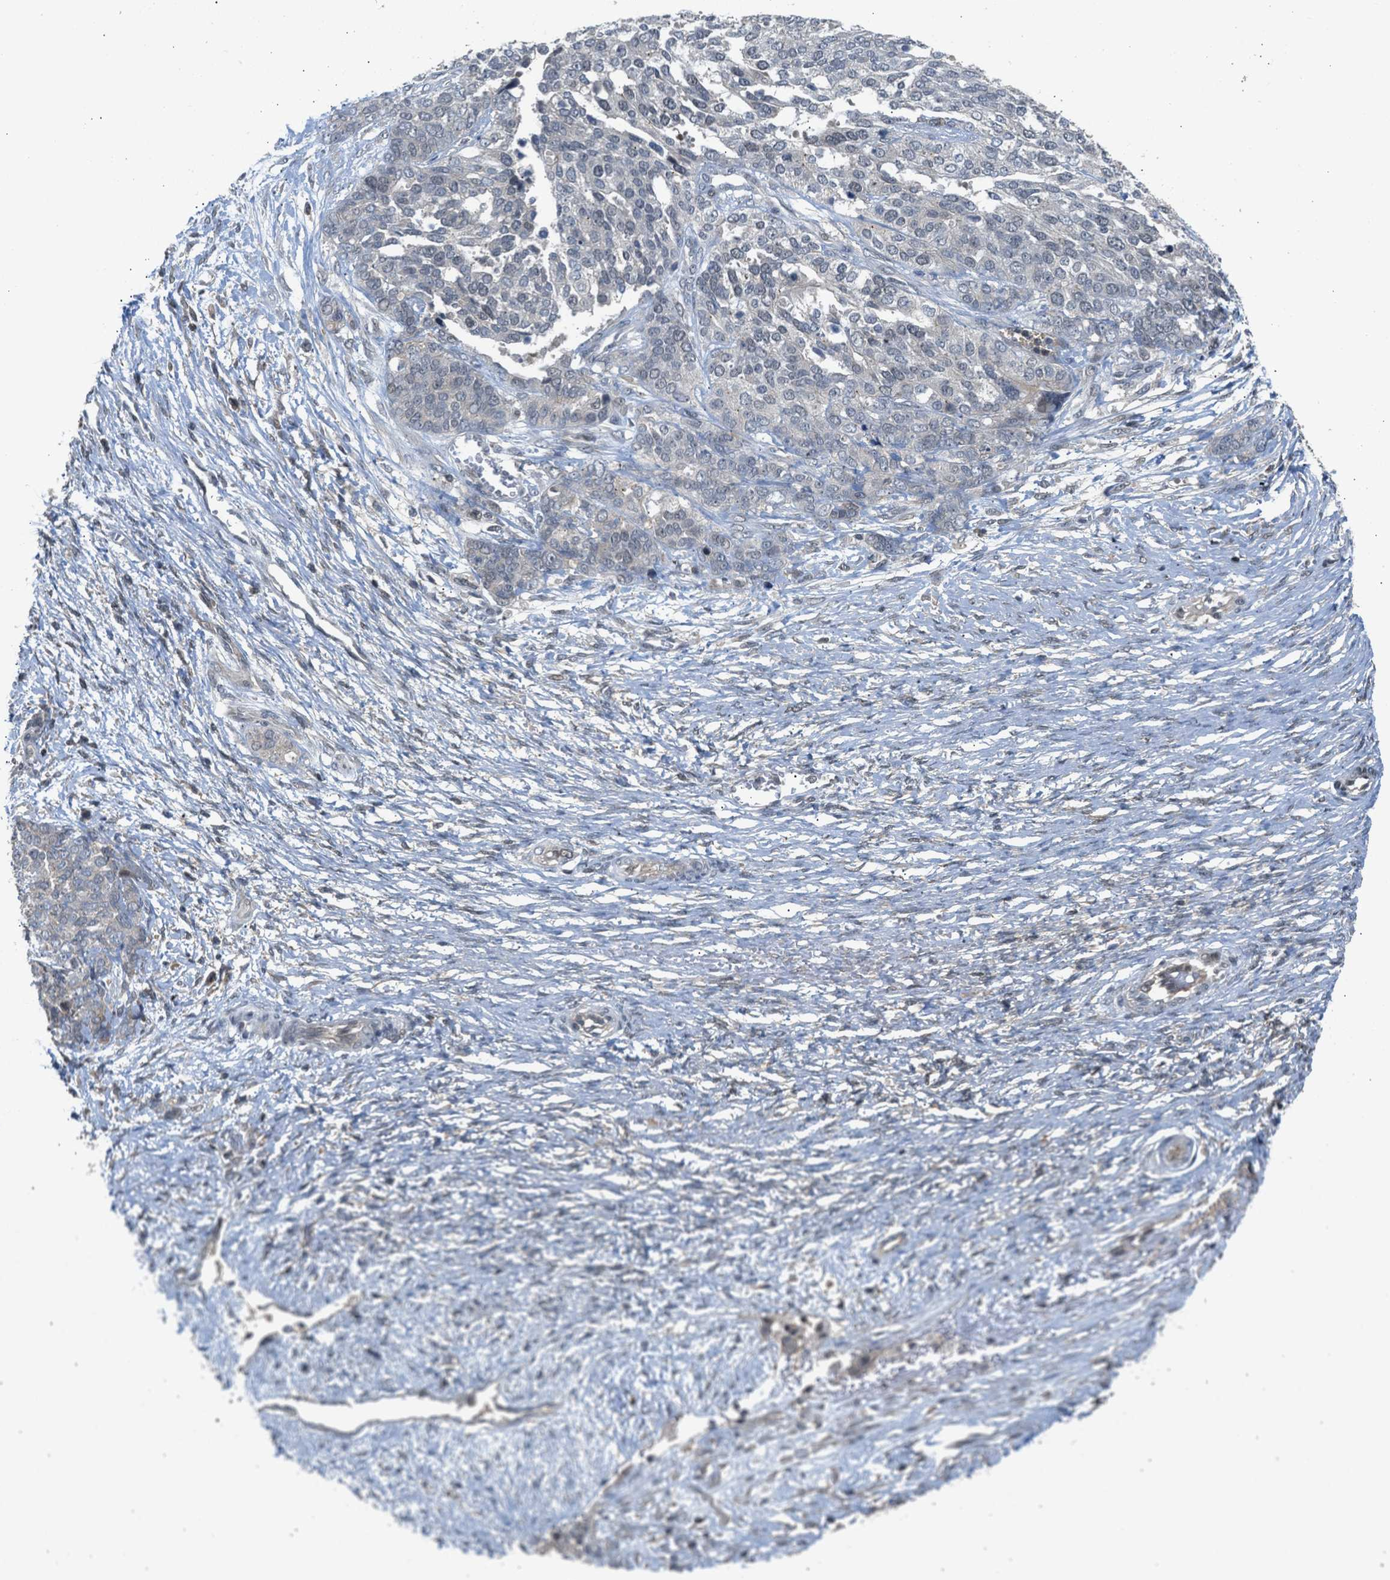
{"staining": {"intensity": "negative", "quantity": "none", "location": "none"}, "tissue": "ovarian cancer", "cell_type": "Tumor cells", "image_type": "cancer", "snomed": [{"axis": "morphology", "description": "Cystadenocarcinoma, serous, NOS"}, {"axis": "topography", "description": "Ovary"}], "caption": "Immunohistochemistry histopathology image of serous cystadenocarcinoma (ovarian) stained for a protein (brown), which shows no staining in tumor cells.", "gene": "TTBK2", "patient": {"sex": "female", "age": 44}}